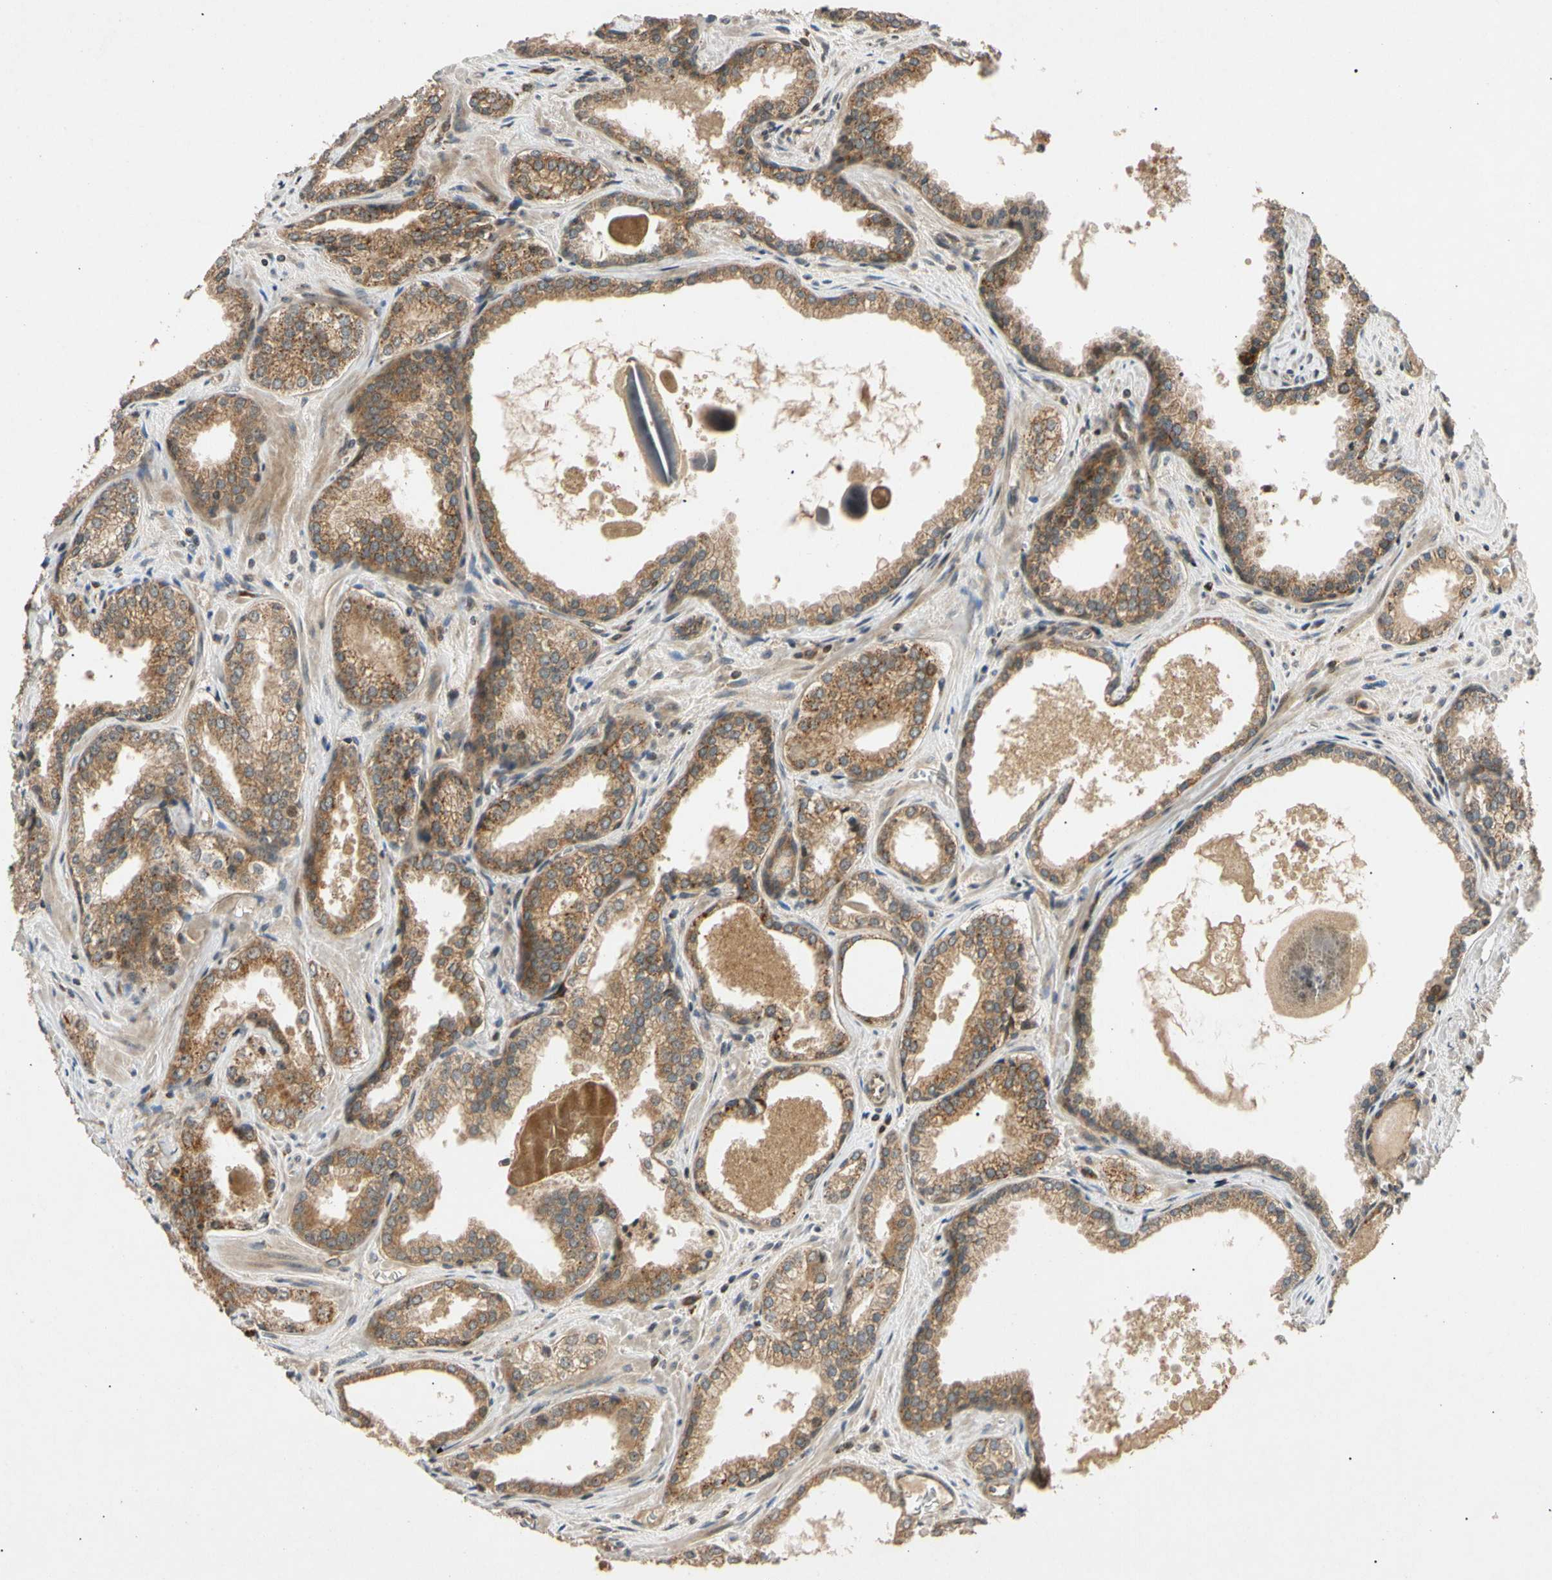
{"staining": {"intensity": "moderate", "quantity": ">75%", "location": "cytoplasmic/membranous"}, "tissue": "prostate cancer", "cell_type": "Tumor cells", "image_type": "cancer", "snomed": [{"axis": "morphology", "description": "Adenocarcinoma, Low grade"}, {"axis": "topography", "description": "Prostate"}], "caption": "A brown stain shows moderate cytoplasmic/membranous positivity of a protein in human low-grade adenocarcinoma (prostate) tumor cells.", "gene": "MRPS22", "patient": {"sex": "male", "age": 60}}